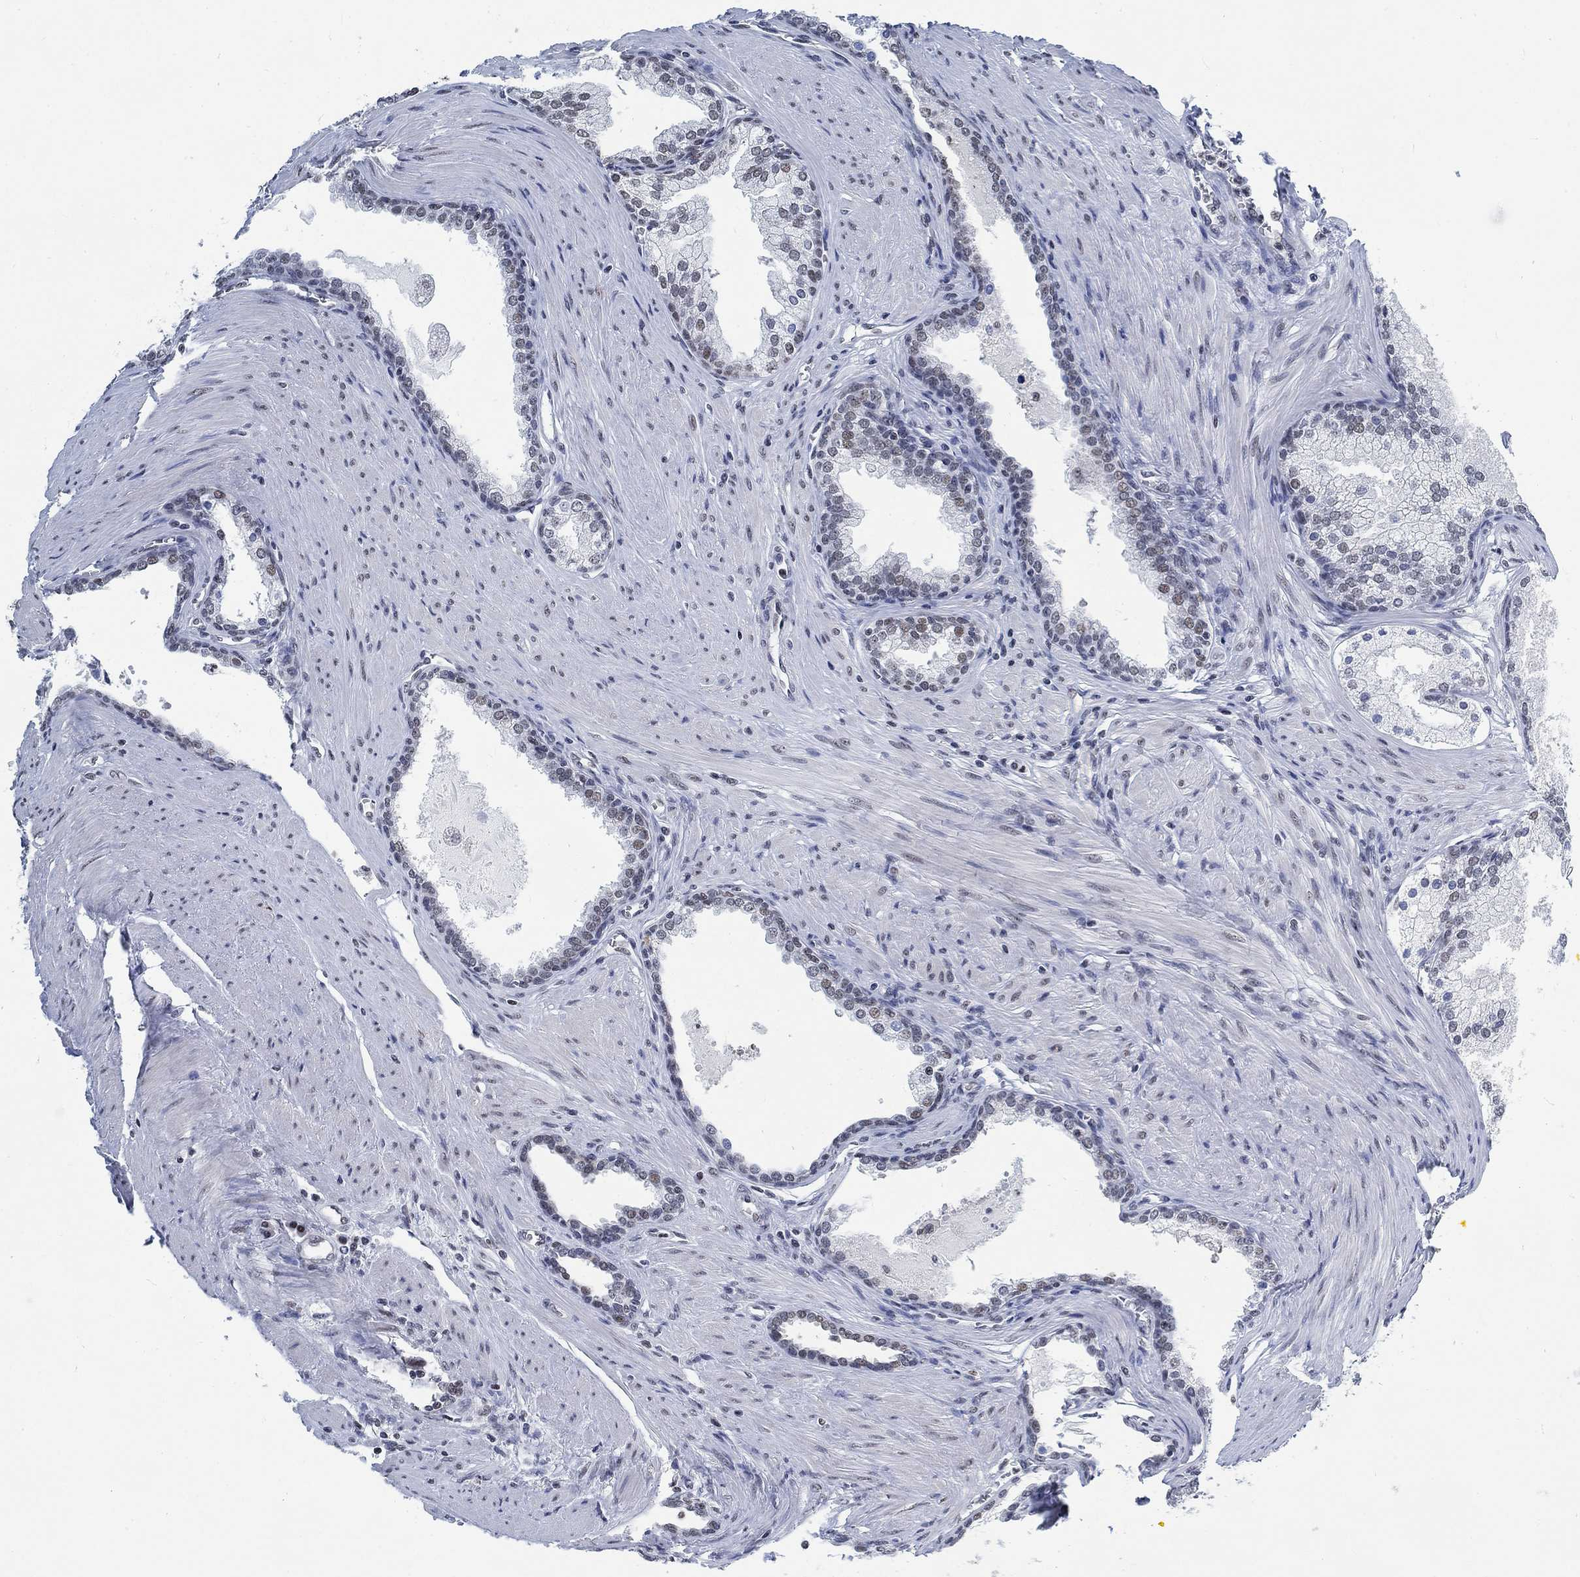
{"staining": {"intensity": "weak", "quantity": "<25%", "location": "nuclear"}, "tissue": "prostate cancer", "cell_type": "Tumor cells", "image_type": "cancer", "snomed": [{"axis": "morphology", "description": "Adenocarcinoma, NOS"}, {"axis": "topography", "description": "Prostate"}], "caption": "There is no significant expression in tumor cells of prostate cancer.", "gene": "KCNH8", "patient": {"sex": "male", "age": 66}}